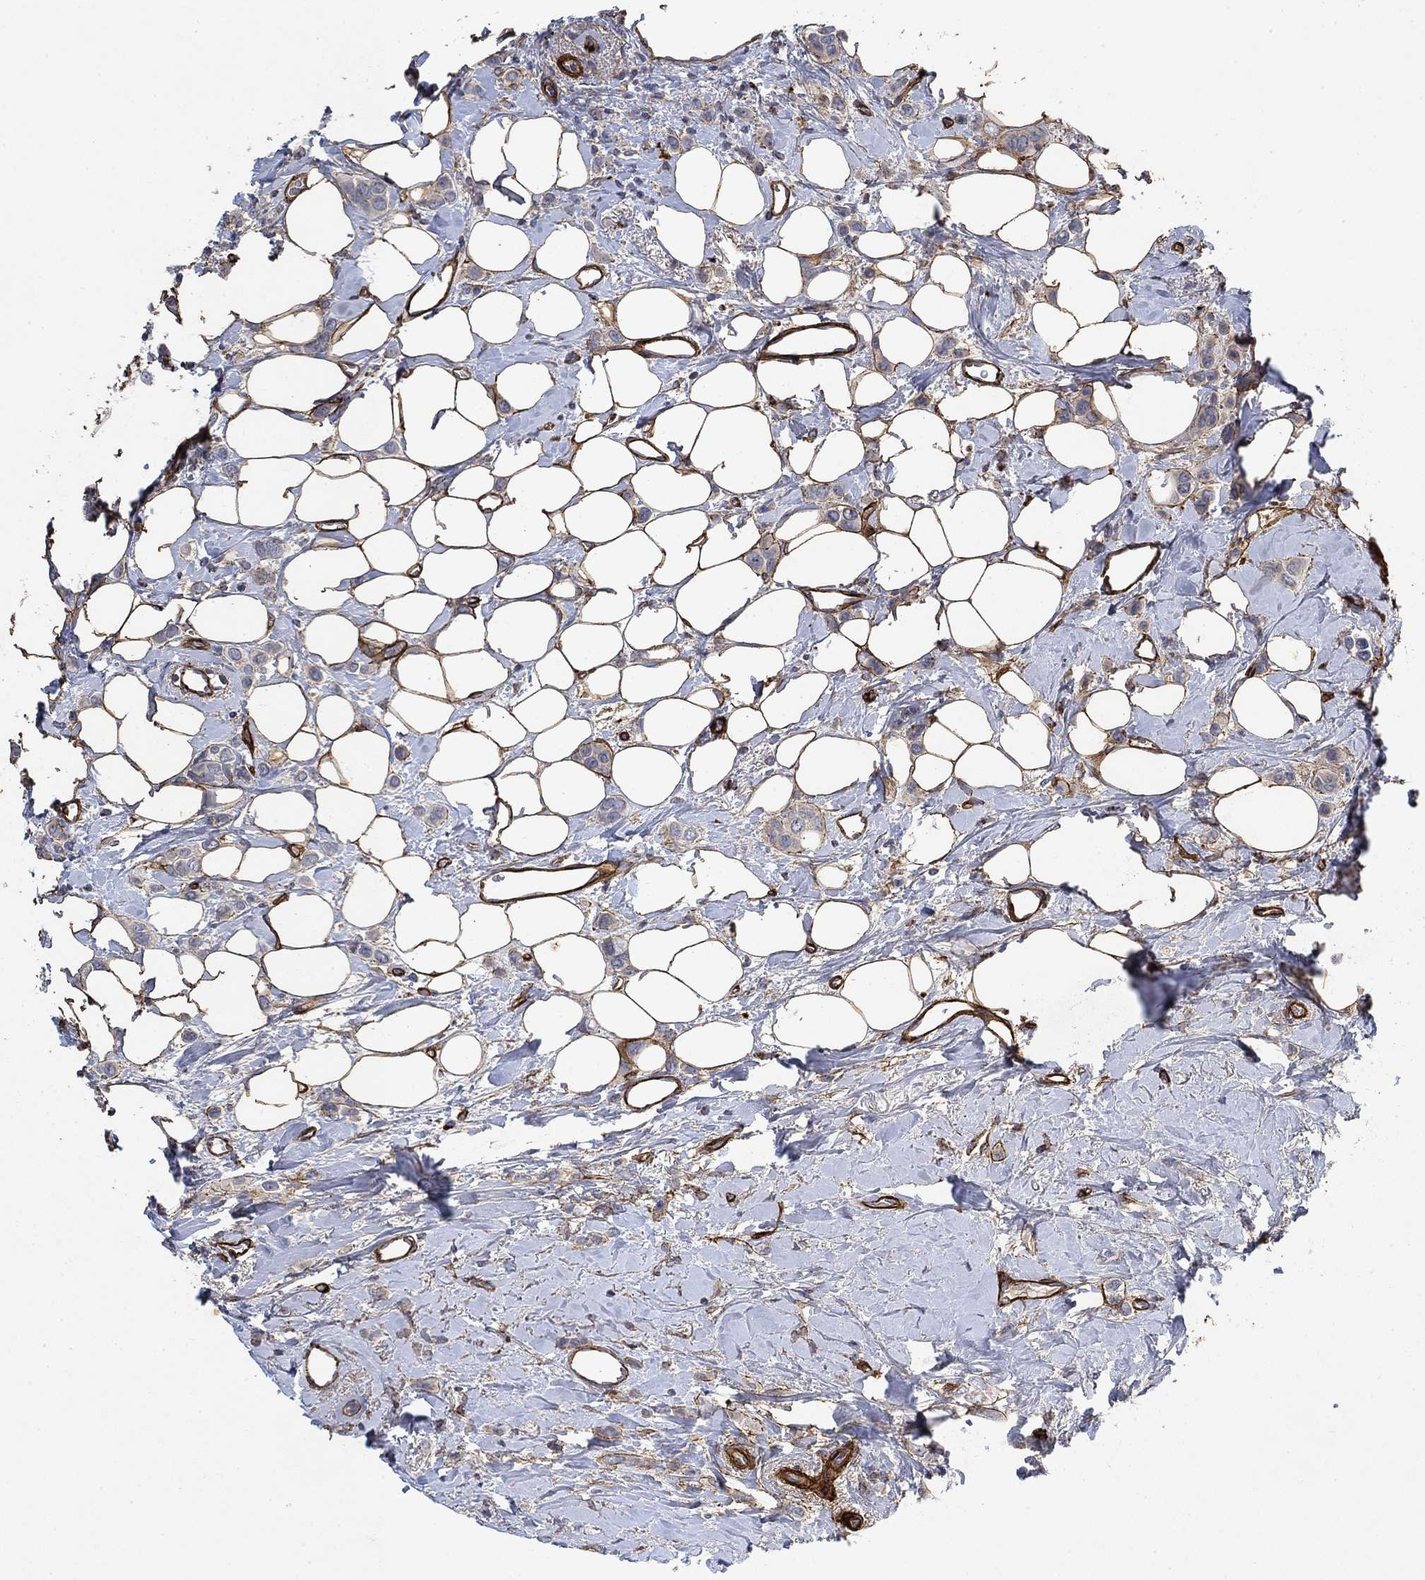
{"staining": {"intensity": "negative", "quantity": "none", "location": "none"}, "tissue": "breast cancer", "cell_type": "Tumor cells", "image_type": "cancer", "snomed": [{"axis": "morphology", "description": "Lobular carcinoma"}, {"axis": "topography", "description": "Breast"}], "caption": "Tumor cells show no significant protein expression in breast cancer.", "gene": "COL4A2", "patient": {"sex": "female", "age": 66}}